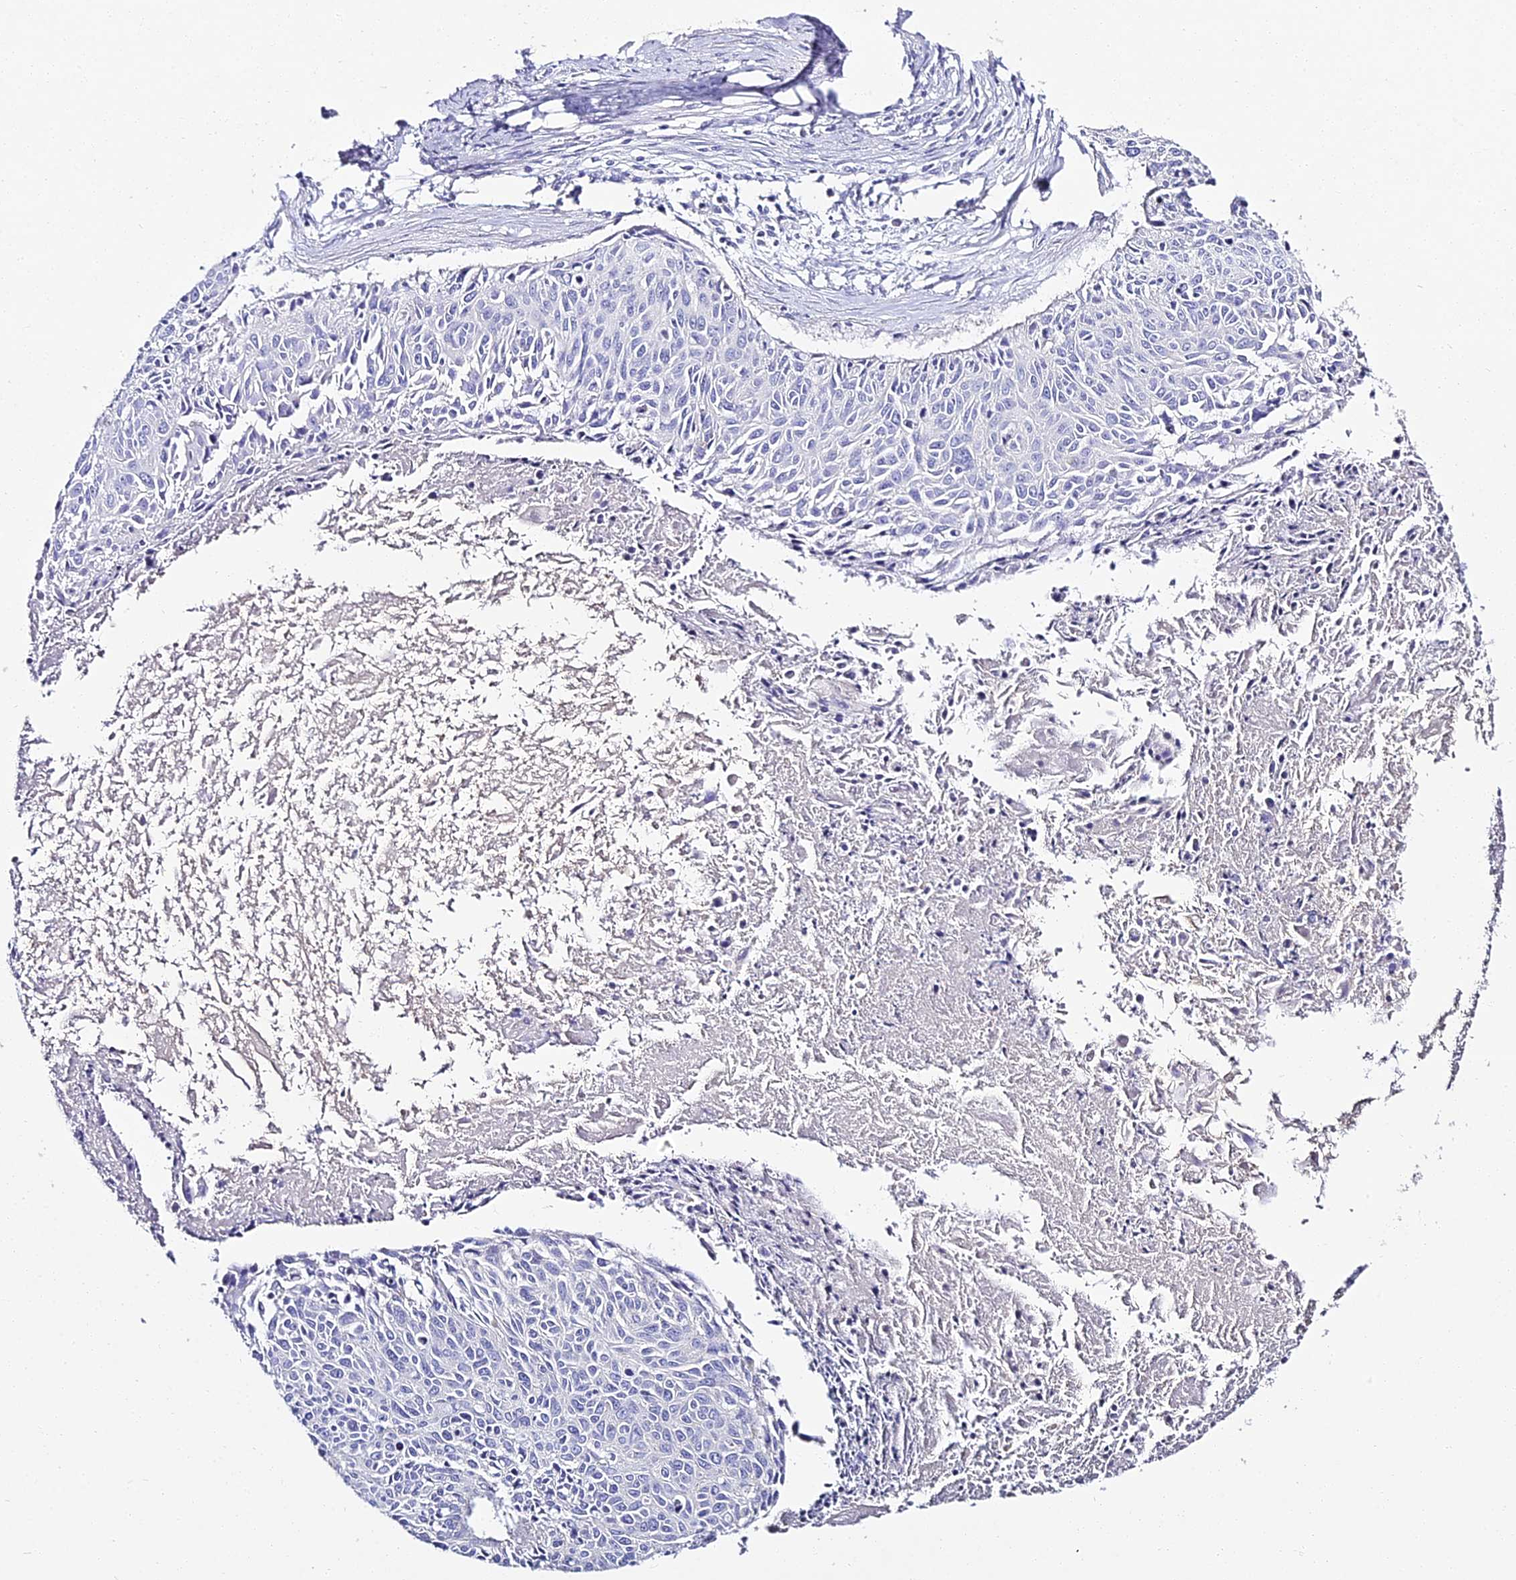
{"staining": {"intensity": "negative", "quantity": "none", "location": "none"}, "tissue": "cervical cancer", "cell_type": "Tumor cells", "image_type": "cancer", "snomed": [{"axis": "morphology", "description": "Squamous cell carcinoma, NOS"}, {"axis": "topography", "description": "Cervix"}], "caption": "A high-resolution micrograph shows immunohistochemistry staining of cervical cancer (squamous cell carcinoma), which demonstrates no significant positivity in tumor cells. The staining is performed using DAB (3,3'-diaminobenzidine) brown chromogen with nuclei counter-stained in using hematoxylin.", "gene": "ALPG", "patient": {"sex": "female", "age": 55}}